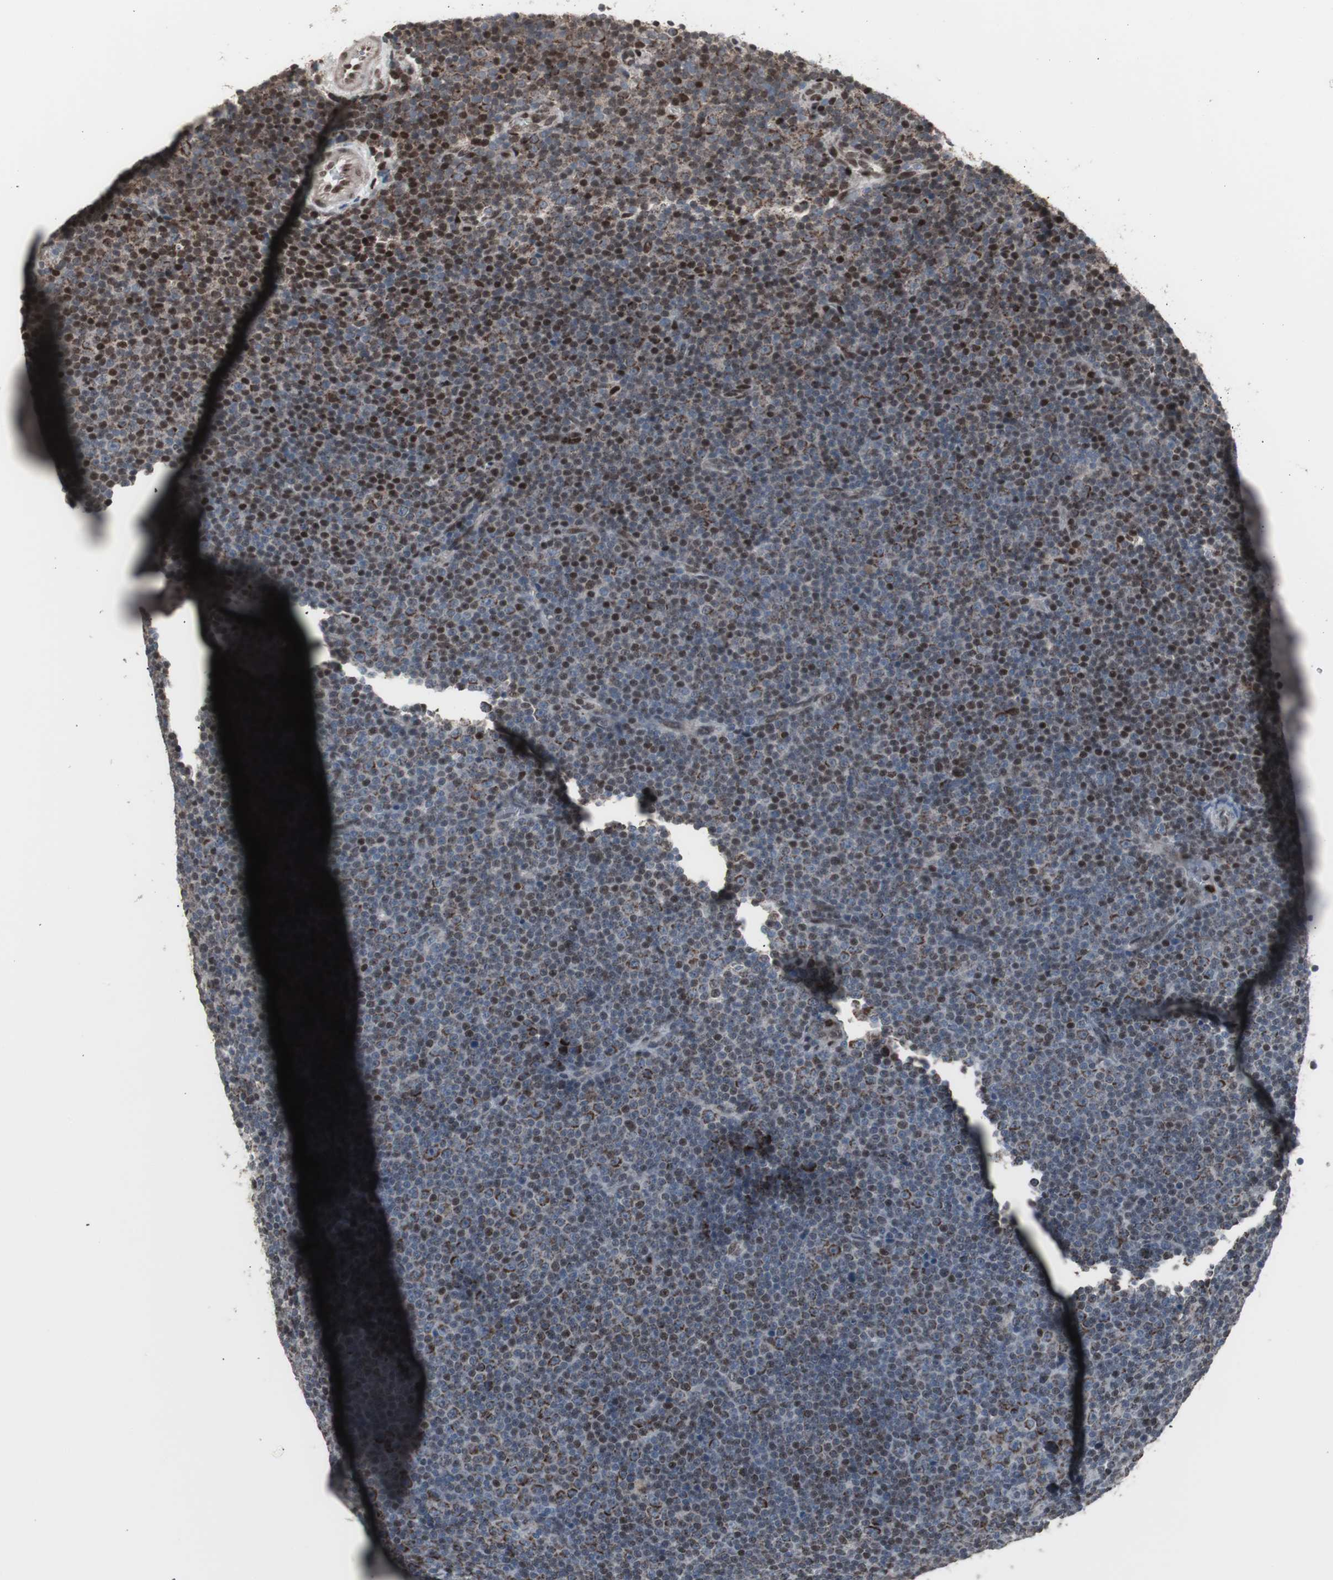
{"staining": {"intensity": "strong", "quantity": "<25%", "location": "cytoplasmic/membranous,nuclear"}, "tissue": "lymphoma", "cell_type": "Tumor cells", "image_type": "cancer", "snomed": [{"axis": "morphology", "description": "Malignant lymphoma, non-Hodgkin's type, Low grade"}, {"axis": "topography", "description": "Lymph node"}], "caption": "A high-resolution histopathology image shows immunohistochemistry staining of low-grade malignant lymphoma, non-Hodgkin's type, which shows strong cytoplasmic/membranous and nuclear positivity in about <25% of tumor cells.", "gene": "RXRA", "patient": {"sex": "female", "age": 67}}